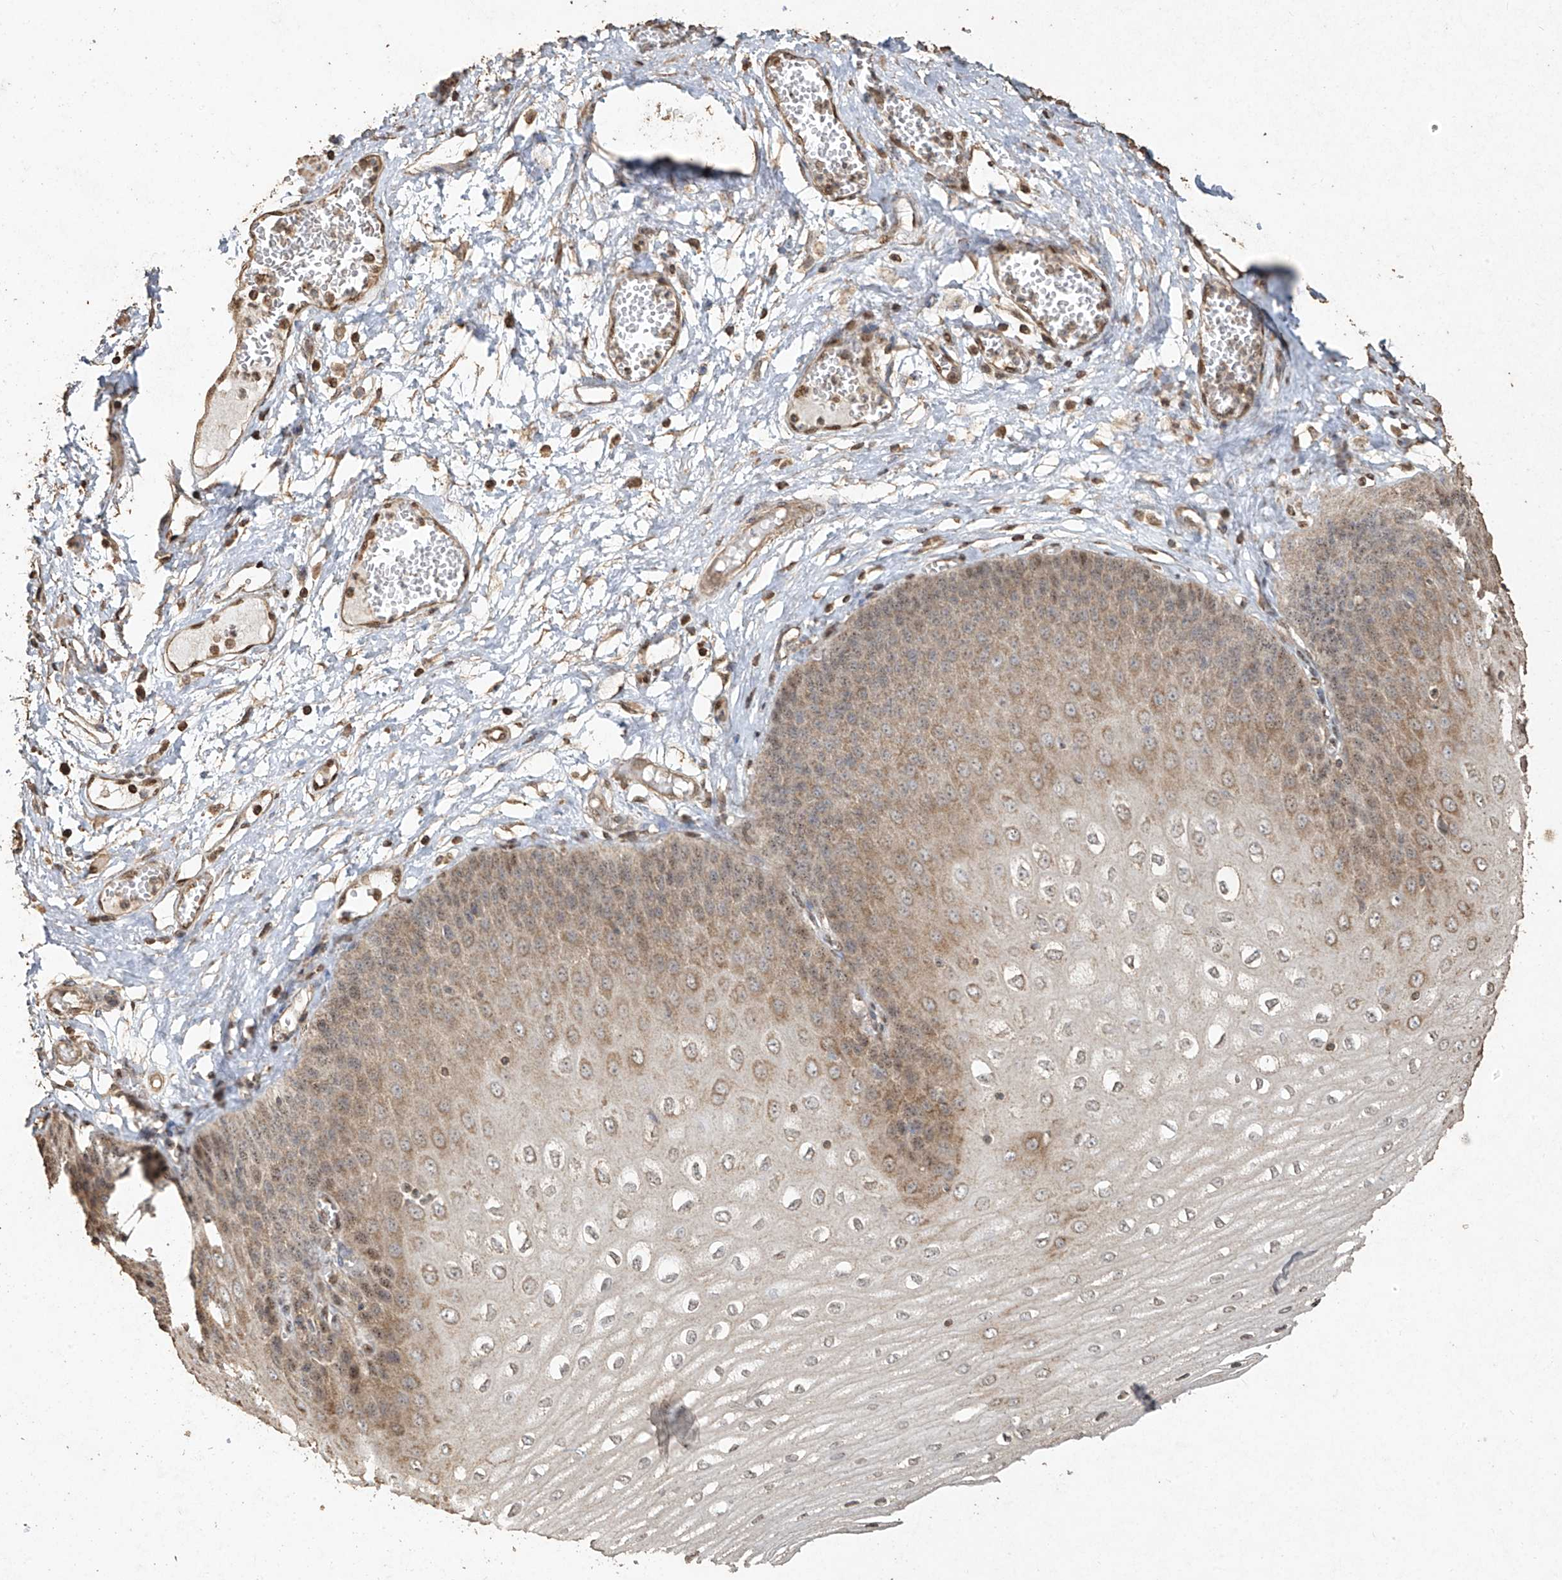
{"staining": {"intensity": "moderate", "quantity": "25%-75%", "location": "cytoplasmic/membranous,nuclear"}, "tissue": "esophagus", "cell_type": "Squamous epithelial cells", "image_type": "normal", "snomed": [{"axis": "morphology", "description": "Normal tissue, NOS"}, {"axis": "topography", "description": "Esophagus"}], "caption": "The immunohistochemical stain labels moderate cytoplasmic/membranous,nuclear staining in squamous epithelial cells of unremarkable esophagus. (Stains: DAB (3,3'-diaminobenzidine) in brown, nuclei in blue, Microscopy: brightfield microscopy at high magnification).", "gene": "ERBB3", "patient": {"sex": "male", "age": 60}}